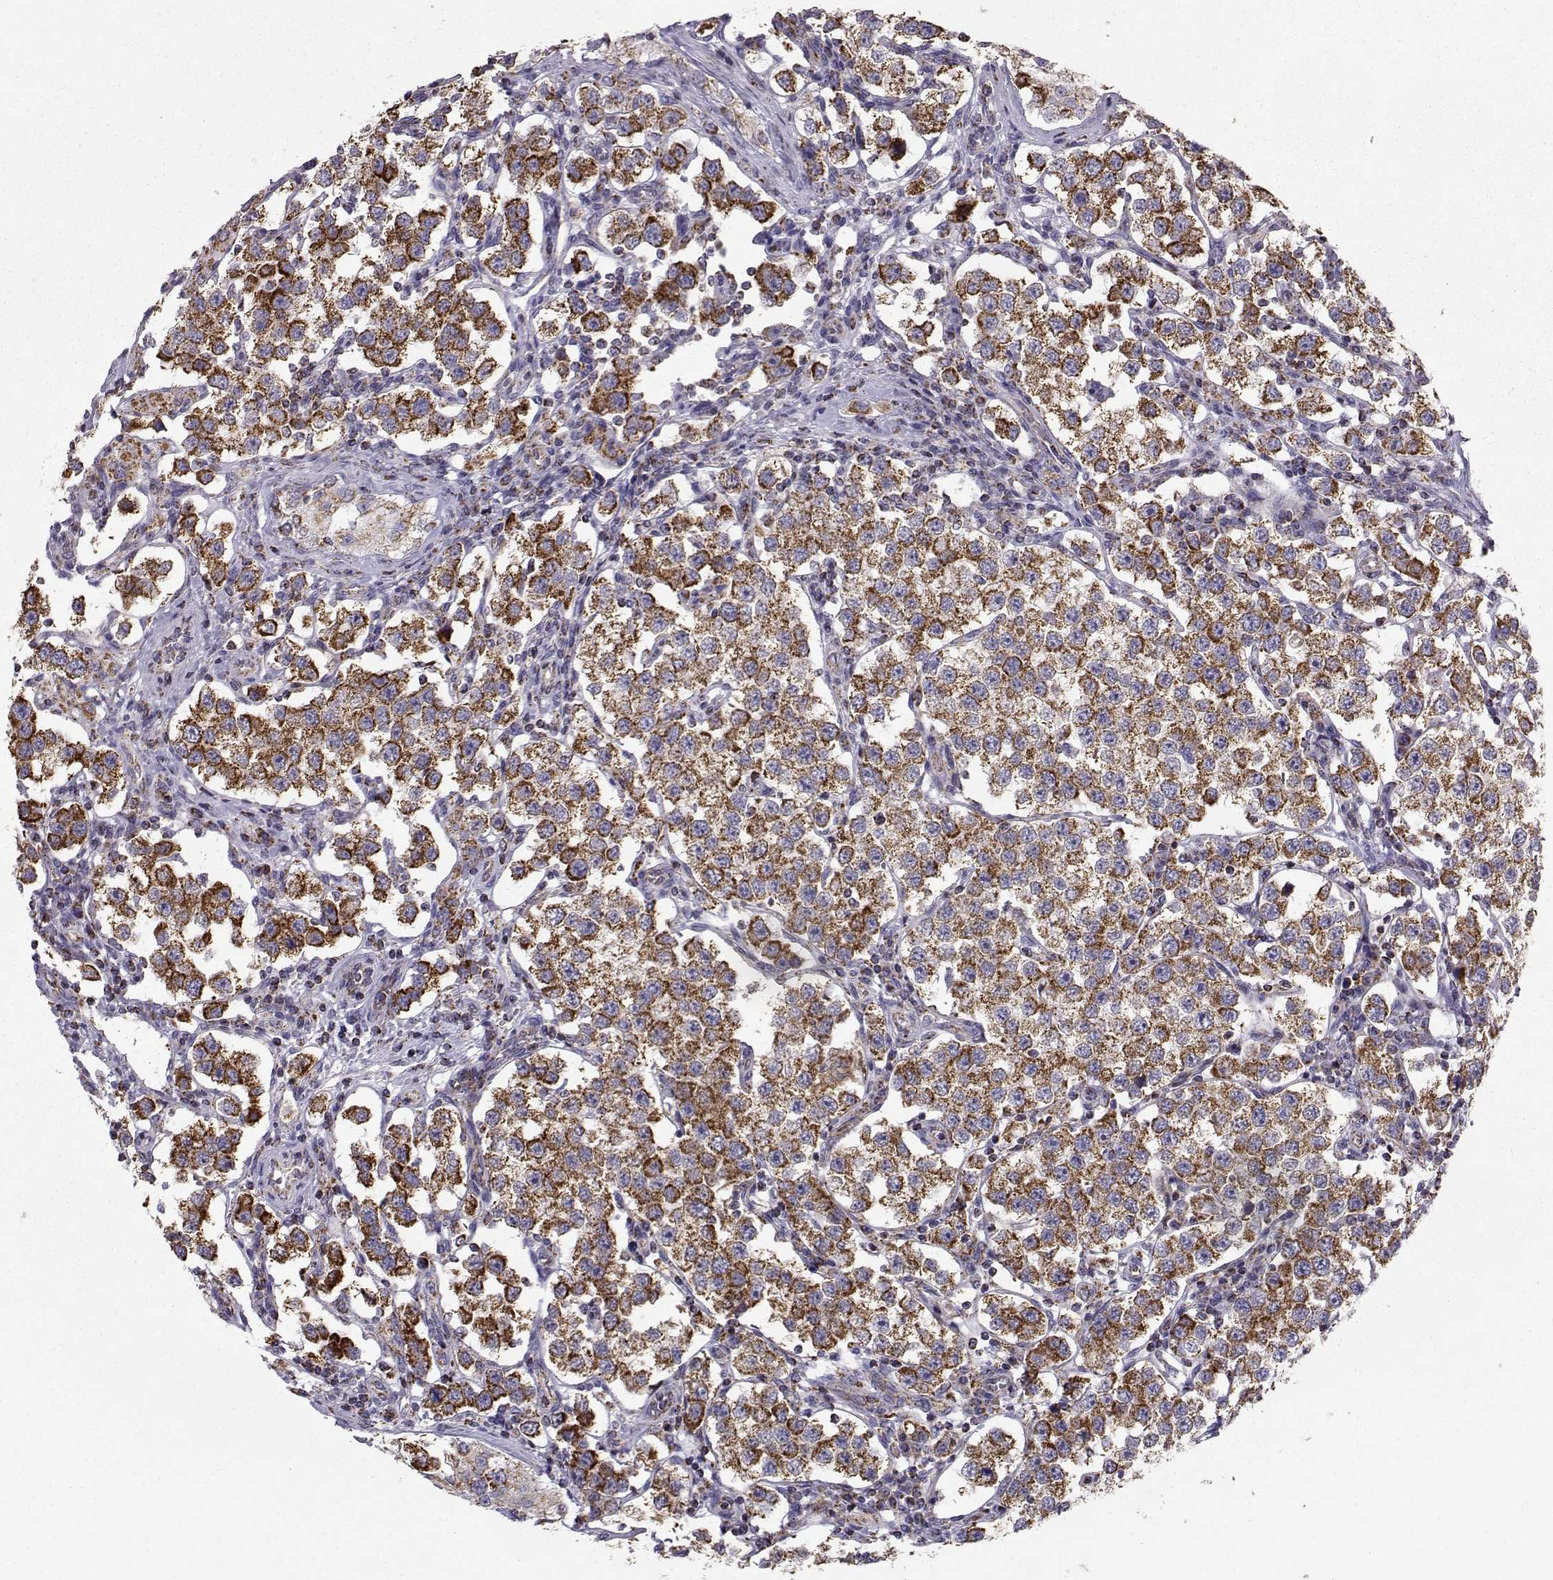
{"staining": {"intensity": "strong", "quantity": ">75%", "location": "cytoplasmic/membranous"}, "tissue": "testis cancer", "cell_type": "Tumor cells", "image_type": "cancer", "snomed": [{"axis": "morphology", "description": "Seminoma, NOS"}, {"axis": "topography", "description": "Testis"}], "caption": "Testis cancer stained with DAB (3,3'-diaminobenzidine) immunohistochemistry (IHC) shows high levels of strong cytoplasmic/membranous expression in approximately >75% of tumor cells.", "gene": "NECAB3", "patient": {"sex": "male", "age": 37}}